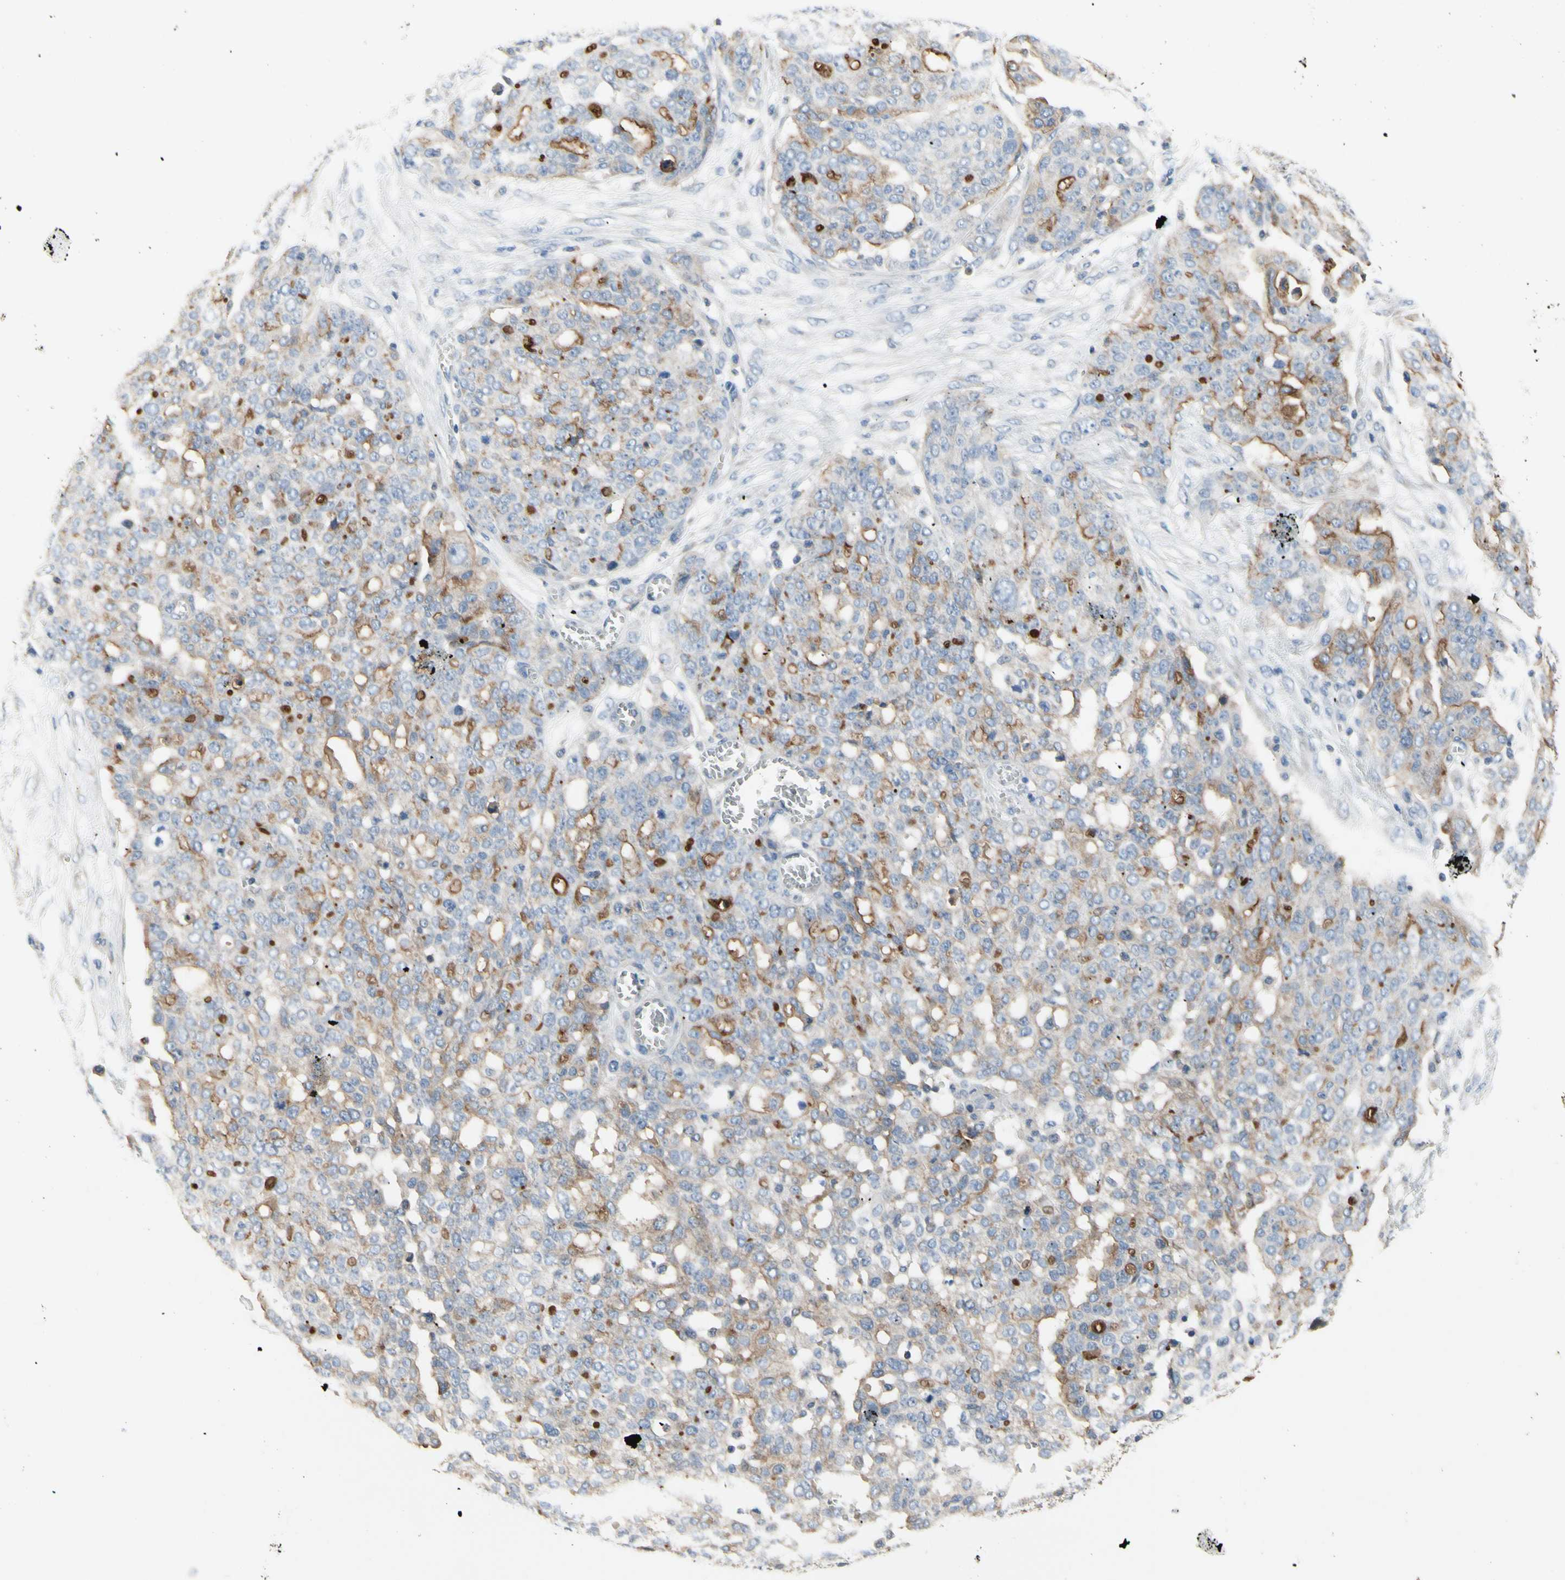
{"staining": {"intensity": "weak", "quantity": ">75%", "location": "cytoplasmic/membranous"}, "tissue": "ovarian cancer", "cell_type": "Tumor cells", "image_type": "cancer", "snomed": [{"axis": "morphology", "description": "Cystadenocarcinoma, serous, NOS"}, {"axis": "topography", "description": "Soft tissue"}, {"axis": "topography", "description": "Ovary"}], "caption": "Ovarian serous cystadenocarcinoma was stained to show a protein in brown. There is low levels of weak cytoplasmic/membranous expression in approximately >75% of tumor cells.", "gene": "MUC1", "patient": {"sex": "female", "age": 57}}